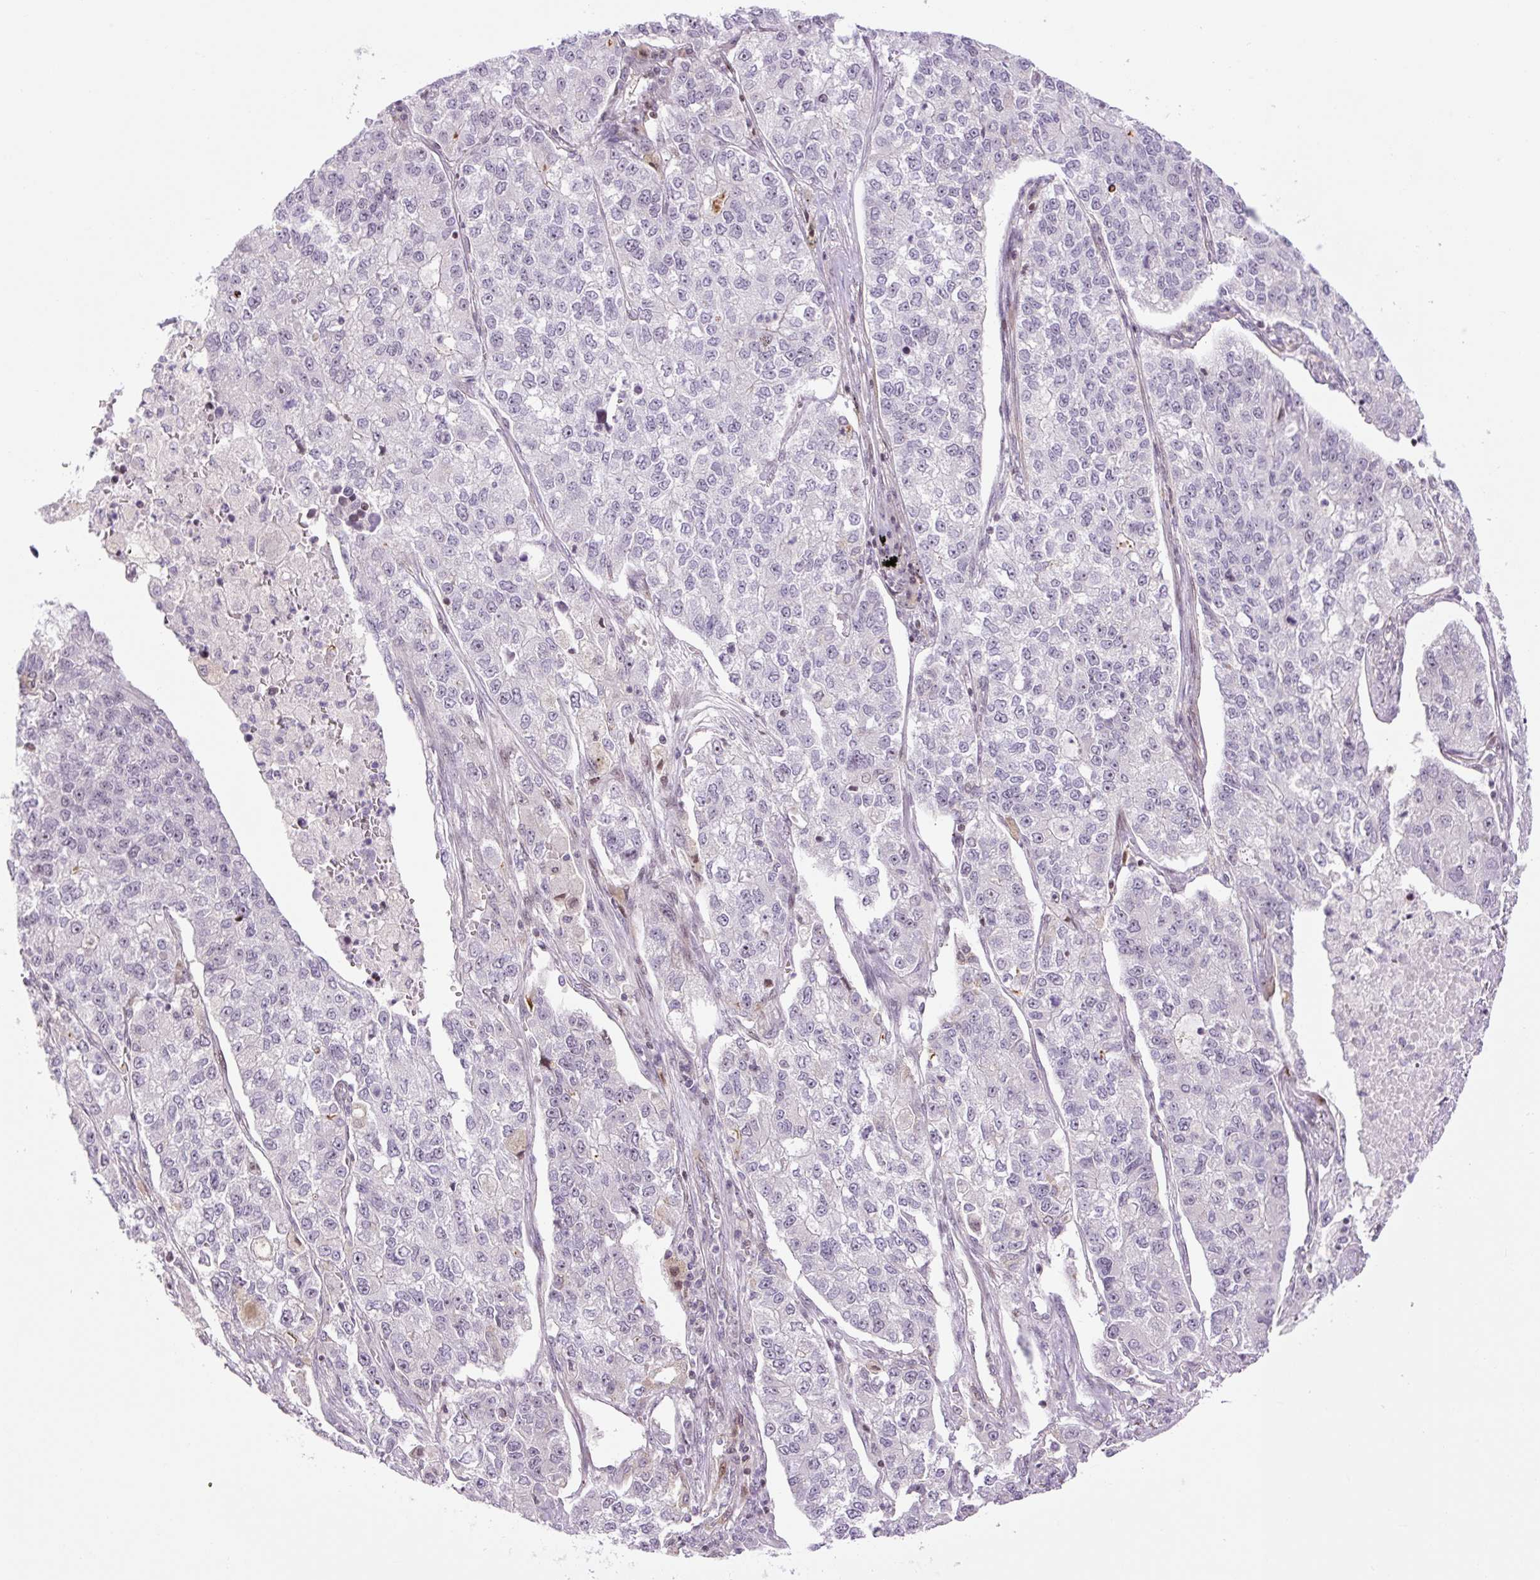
{"staining": {"intensity": "negative", "quantity": "none", "location": "none"}, "tissue": "lung cancer", "cell_type": "Tumor cells", "image_type": "cancer", "snomed": [{"axis": "morphology", "description": "Adenocarcinoma, NOS"}, {"axis": "topography", "description": "Lung"}], "caption": "IHC micrograph of neoplastic tissue: human lung cancer (adenocarcinoma) stained with DAB (3,3'-diaminobenzidine) reveals no significant protein expression in tumor cells.", "gene": "ZNF417", "patient": {"sex": "male", "age": 49}}